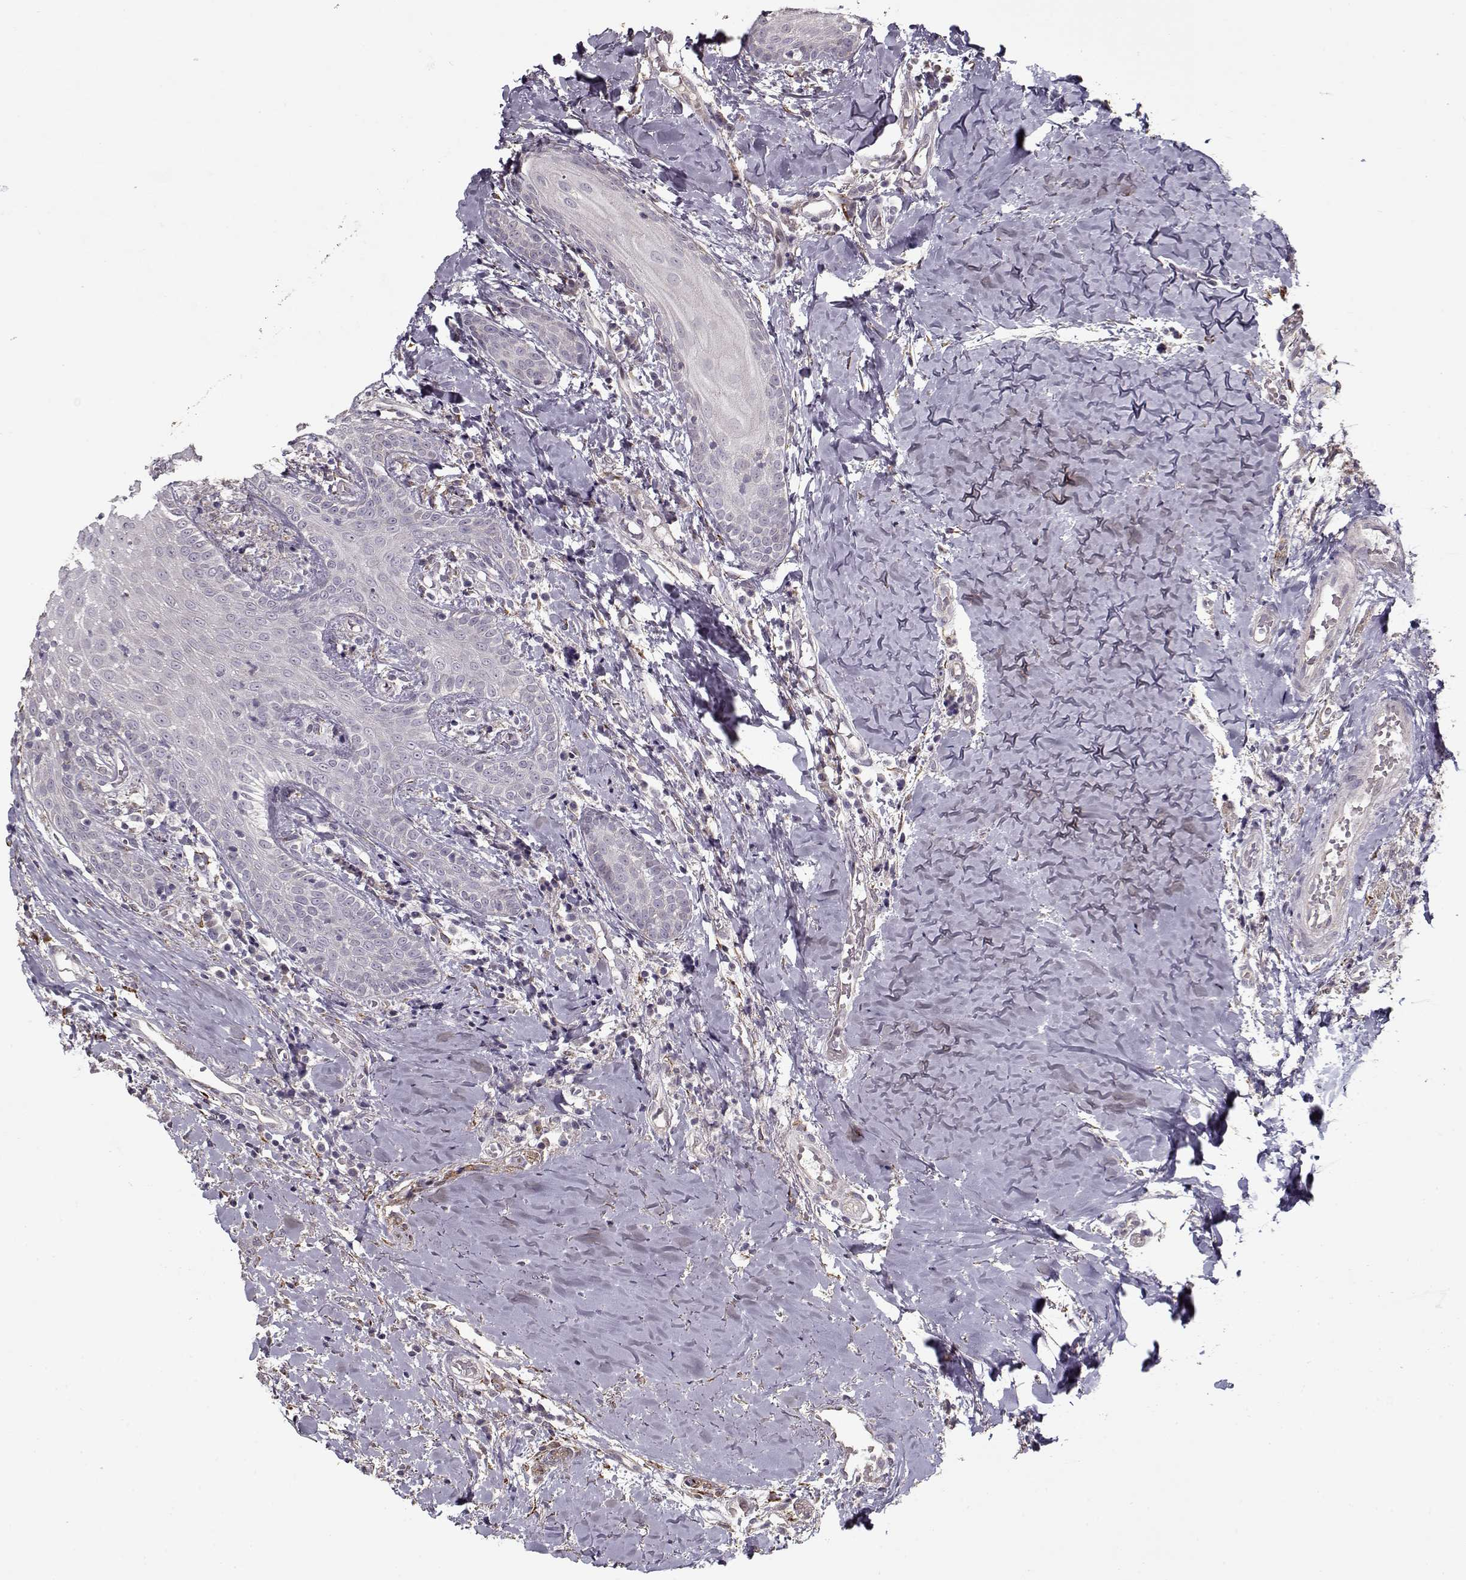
{"staining": {"intensity": "negative", "quantity": "none", "location": "none"}, "tissue": "head and neck cancer", "cell_type": "Tumor cells", "image_type": "cancer", "snomed": [{"axis": "morphology", "description": "Normal tissue, NOS"}, {"axis": "morphology", "description": "Squamous cell carcinoma, NOS"}, {"axis": "topography", "description": "Oral tissue"}, {"axis": "topography", "description": "Salivary gland"}, {"axis": "topography", "description": "Head-Neck"}], "caption": "The histopathology image shows no staining of tumor cells in squamous cell carcinoma (head and neck).", "gene": "LAMA2", "patient": {"sex": "female", "age": 62}}